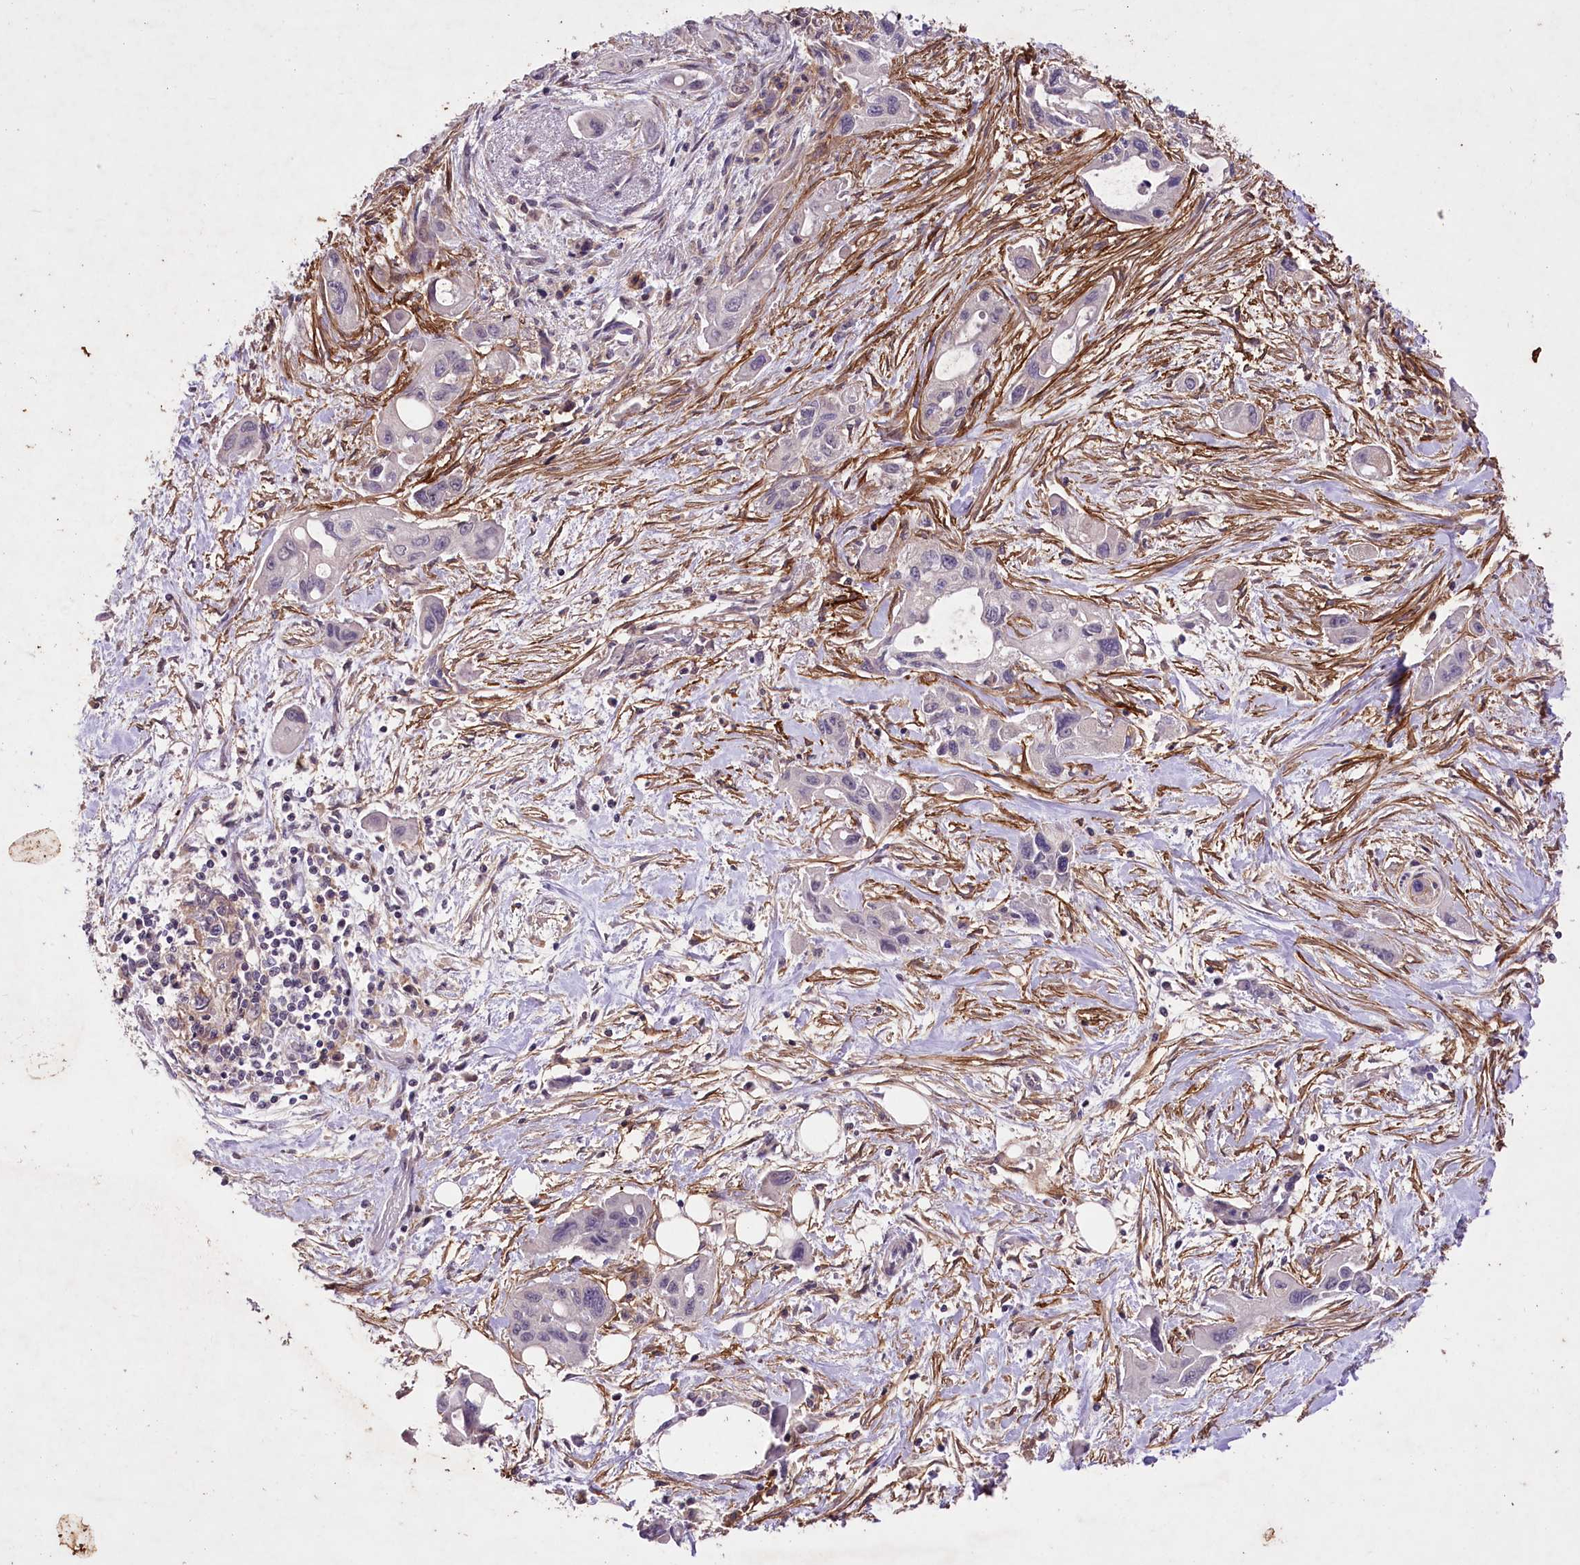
{"staining": {"intensity": "negative", "quantity": "none", "location": "none"}, "tissue": "pancreatic cancer", "cell_type": "Tumor cells", "image_type": "cancer", "snomed": [{"axis": "morphology", "description": "Adenocarcinoma, NOS"}, {"axis": "topography", "description": "Pancreas"}], "caption": "Tumor cells show no significant protein staining in pancreatic cancer (adenocarcinoma).", "gene": "ENPP1", "patient": {"sex": "male", "age": 75}}